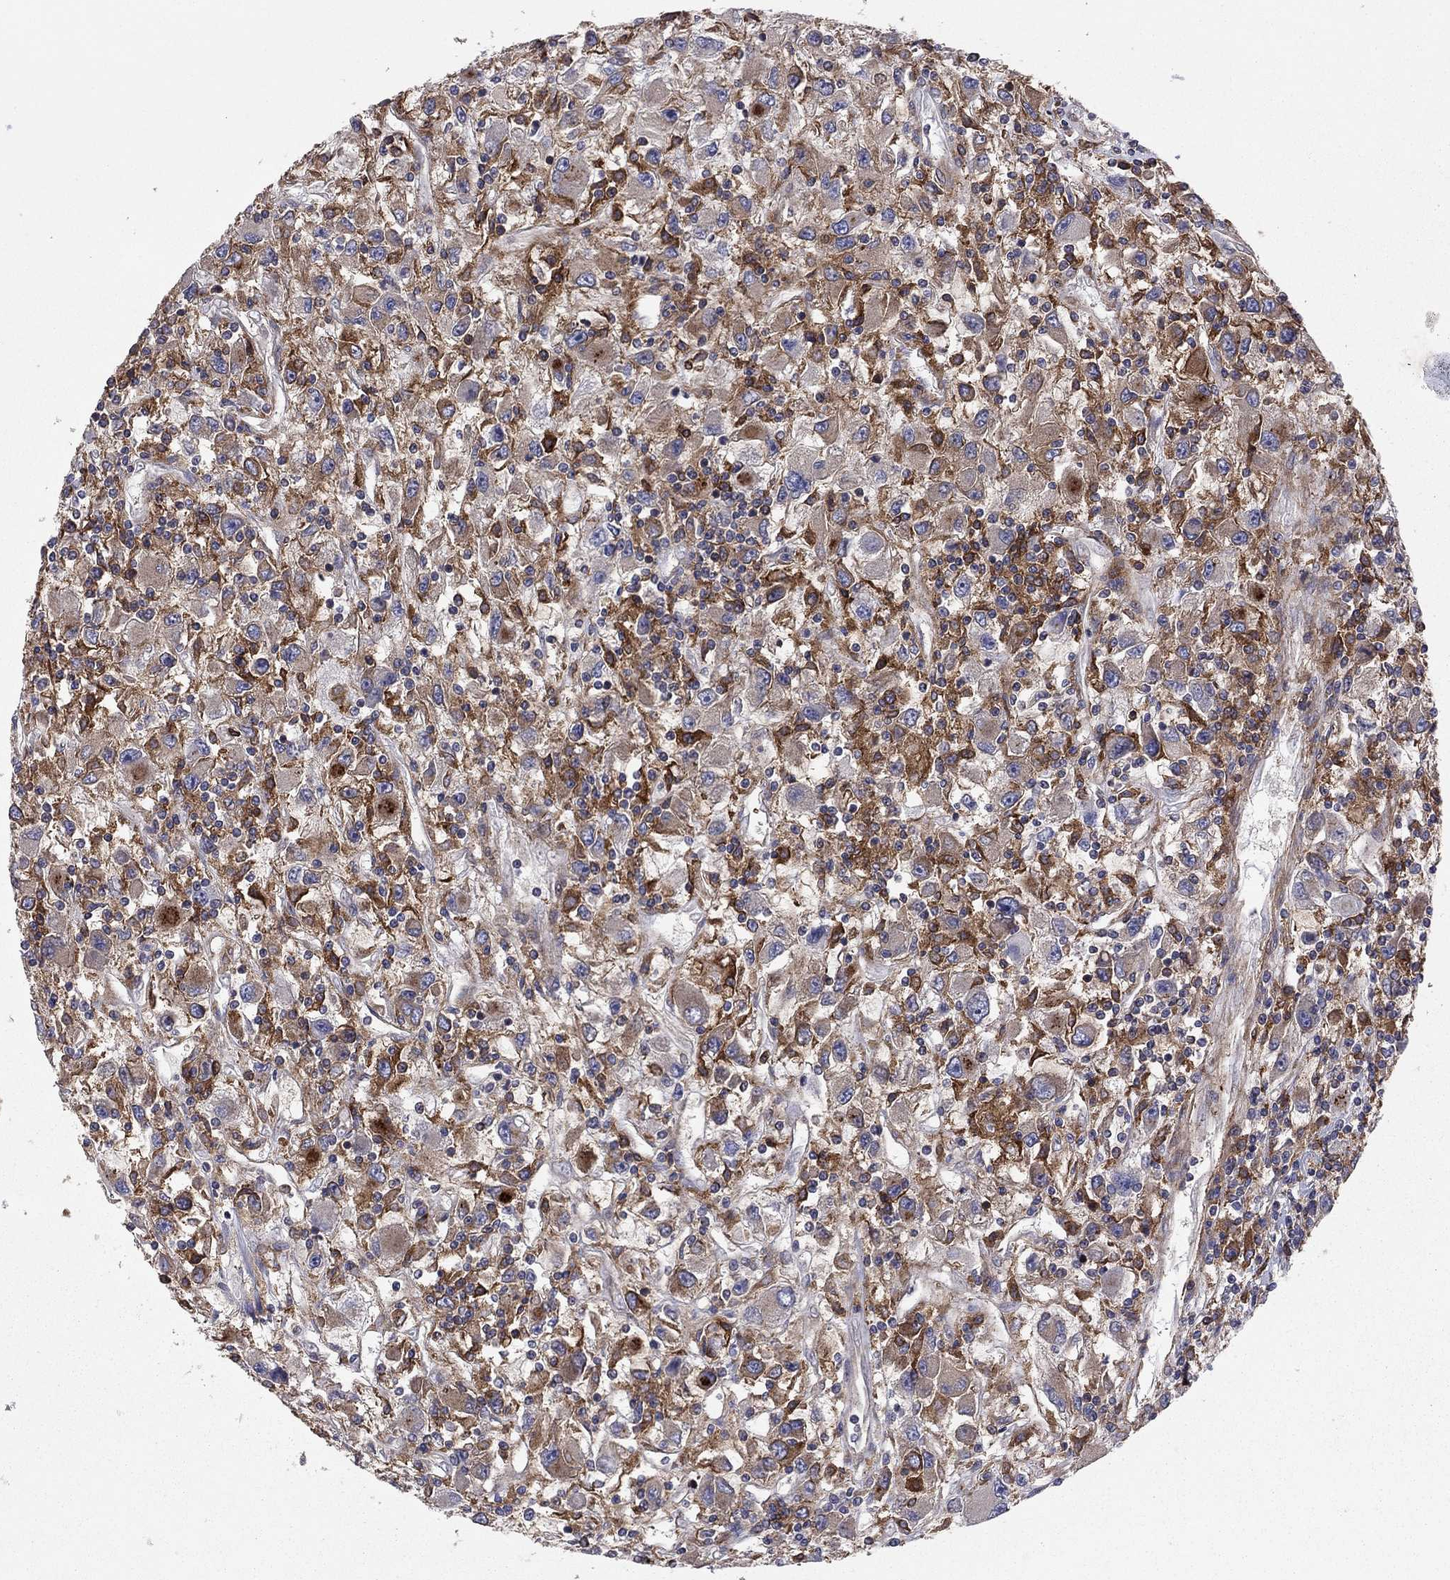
{"staining": {"intensity": "moderate", "quantity": "<25%", "location": "cytoplasmic/membranous"}, "tissue": "renal cancer", "cell_type": "Tumor cells", "image_type": "cancer", "snomed": [{"axis": "morphology", "description": "Adenocarcinoma, NOS"}, {"axis": "topography", "description": "Kidney"}], "caption": "Brown immunohistochemical staining in human renal cancer exhibits moderate cytoplasmic/membranous positivity in approximately <25% of tumor cells. The protein is stained brown, and the nuclei are stained in blue (DAB IHC with brightfield microscopy, high magnification).", "gene": "EHBP1L1", "patient": {"sex": "female", "age": 67}}